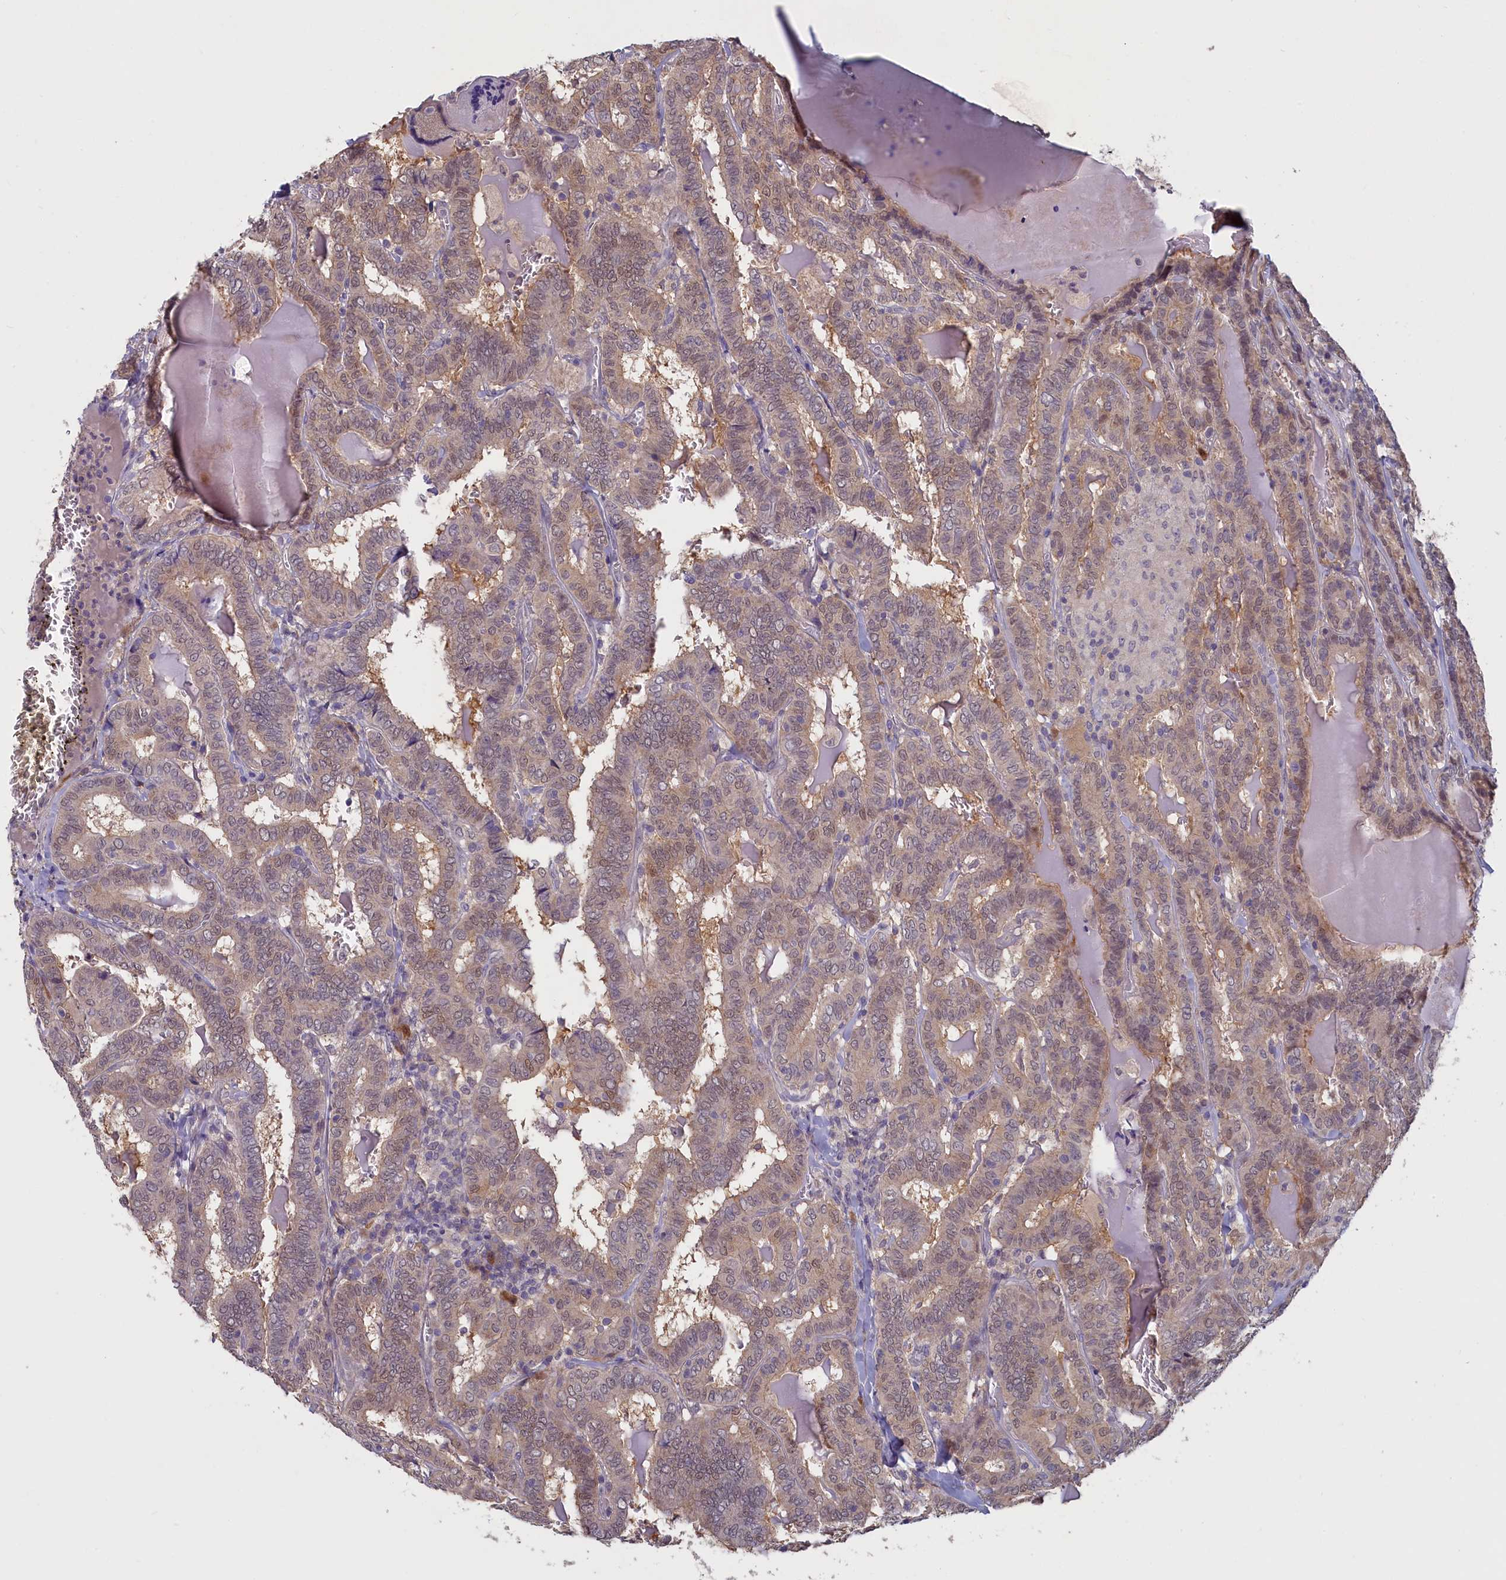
{"staining": {"intensity": "moderate", "quantity": "<25%", "location": "cytoplasmic/membranous,nuclear"}, "tissue": "thyroid cancer", "cell_type": "Tumor cells", "image_type": "cancer", "snomed": [{"axis": "morphology", "description": "Papillary adenocarcinoma, NOS"}, {"axis": "topography", "description": "Thyroid gland"}], "caption": "Human papillary adenocarcinoma (thyroid) stained for a protein (brown) shows moderate cytoplasmic/membranous and nuclear positive staining in approximately <25% of tumor cells.", "gene": "UCHL3", "patient": {"sex": "female", "age": 72}}